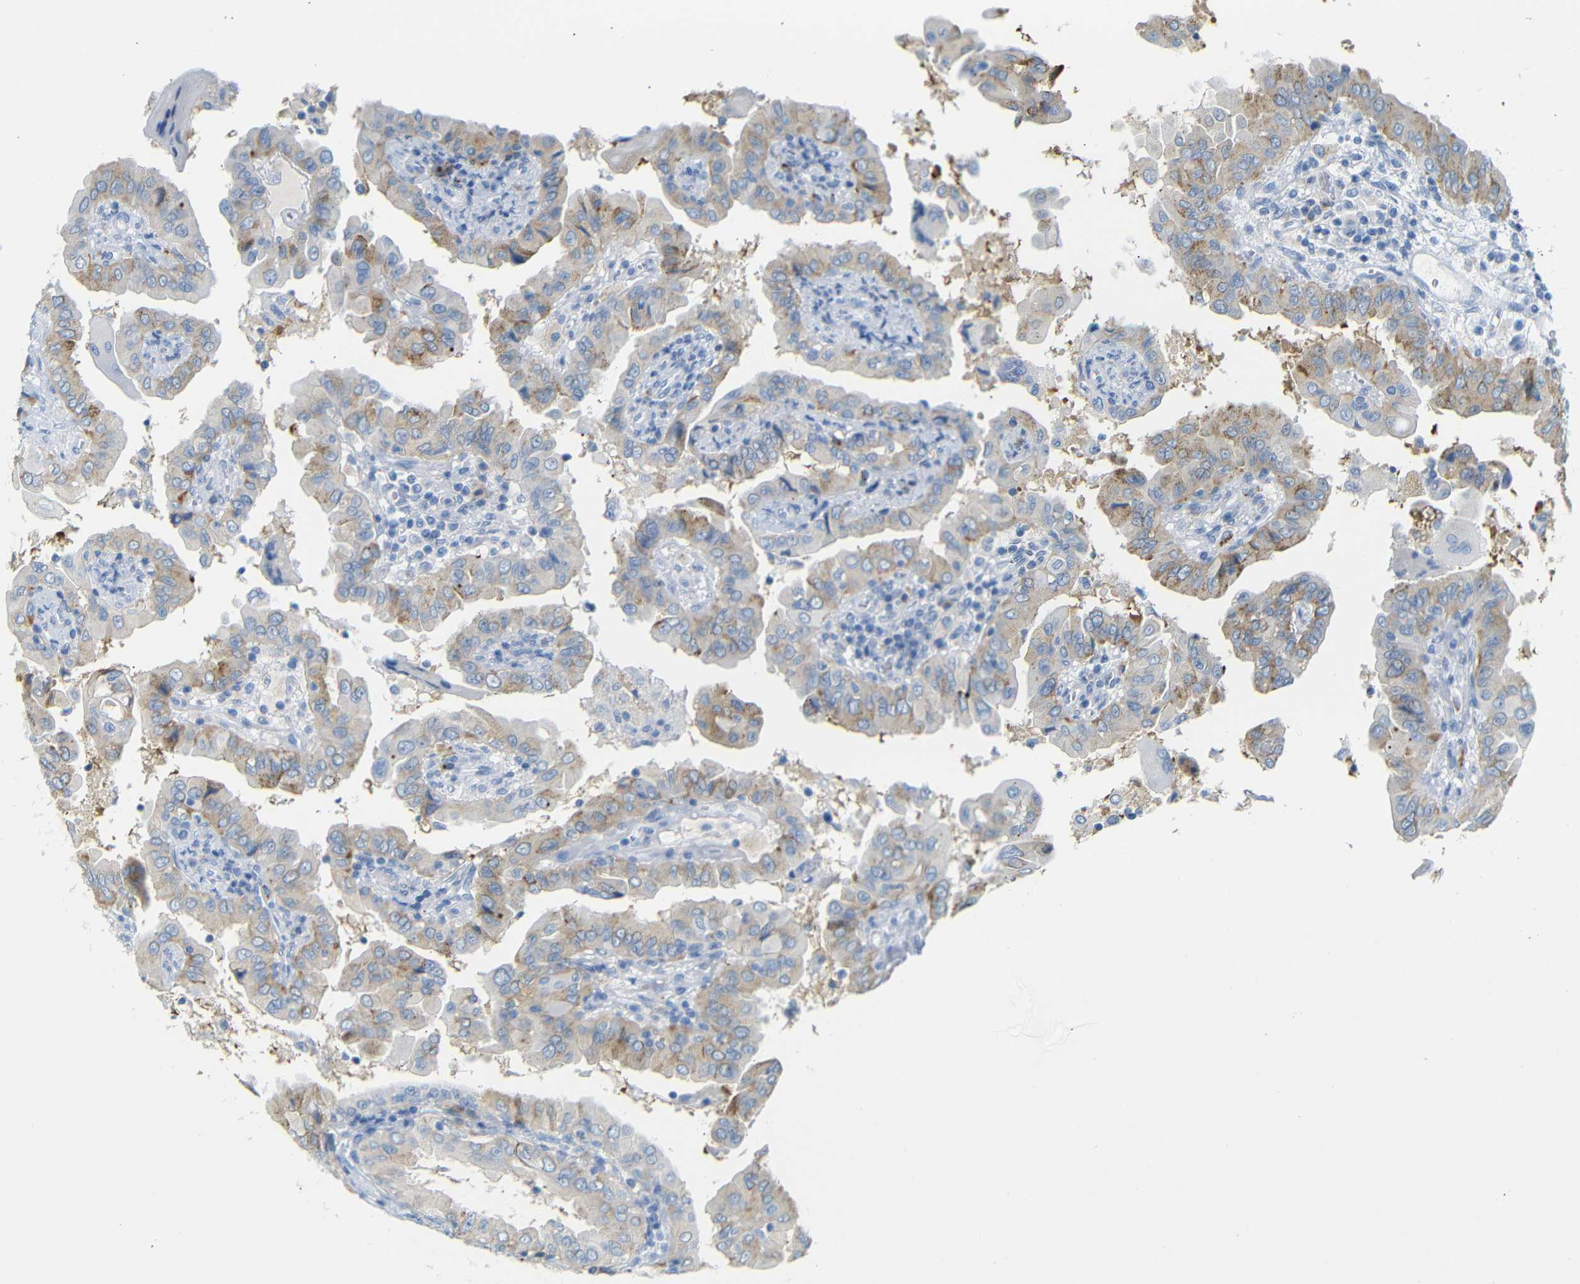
{"staining": {"intensity": "weak", "quantity": "25%-75%", "location": "cytoplasmic/membranous"}, "tissue": "thyroid cancer", "cell_type": "Tumor cells", "image_type": "cancer", "snomed": [{"axis": "morphology", "description": "Papillary adenocarcinoma, NOS"}, {"axis": "topography", "description": "Thyroid gland"}], "caption": "IHC of papillary adenocarcinoma (thyroid) exhibits low levels of weak cytoplasmic/membranous staining in approximately 25%-75% of tumor cells.", "gene": "FCRL1", "patient": {"sex": "male", "age": 33}}